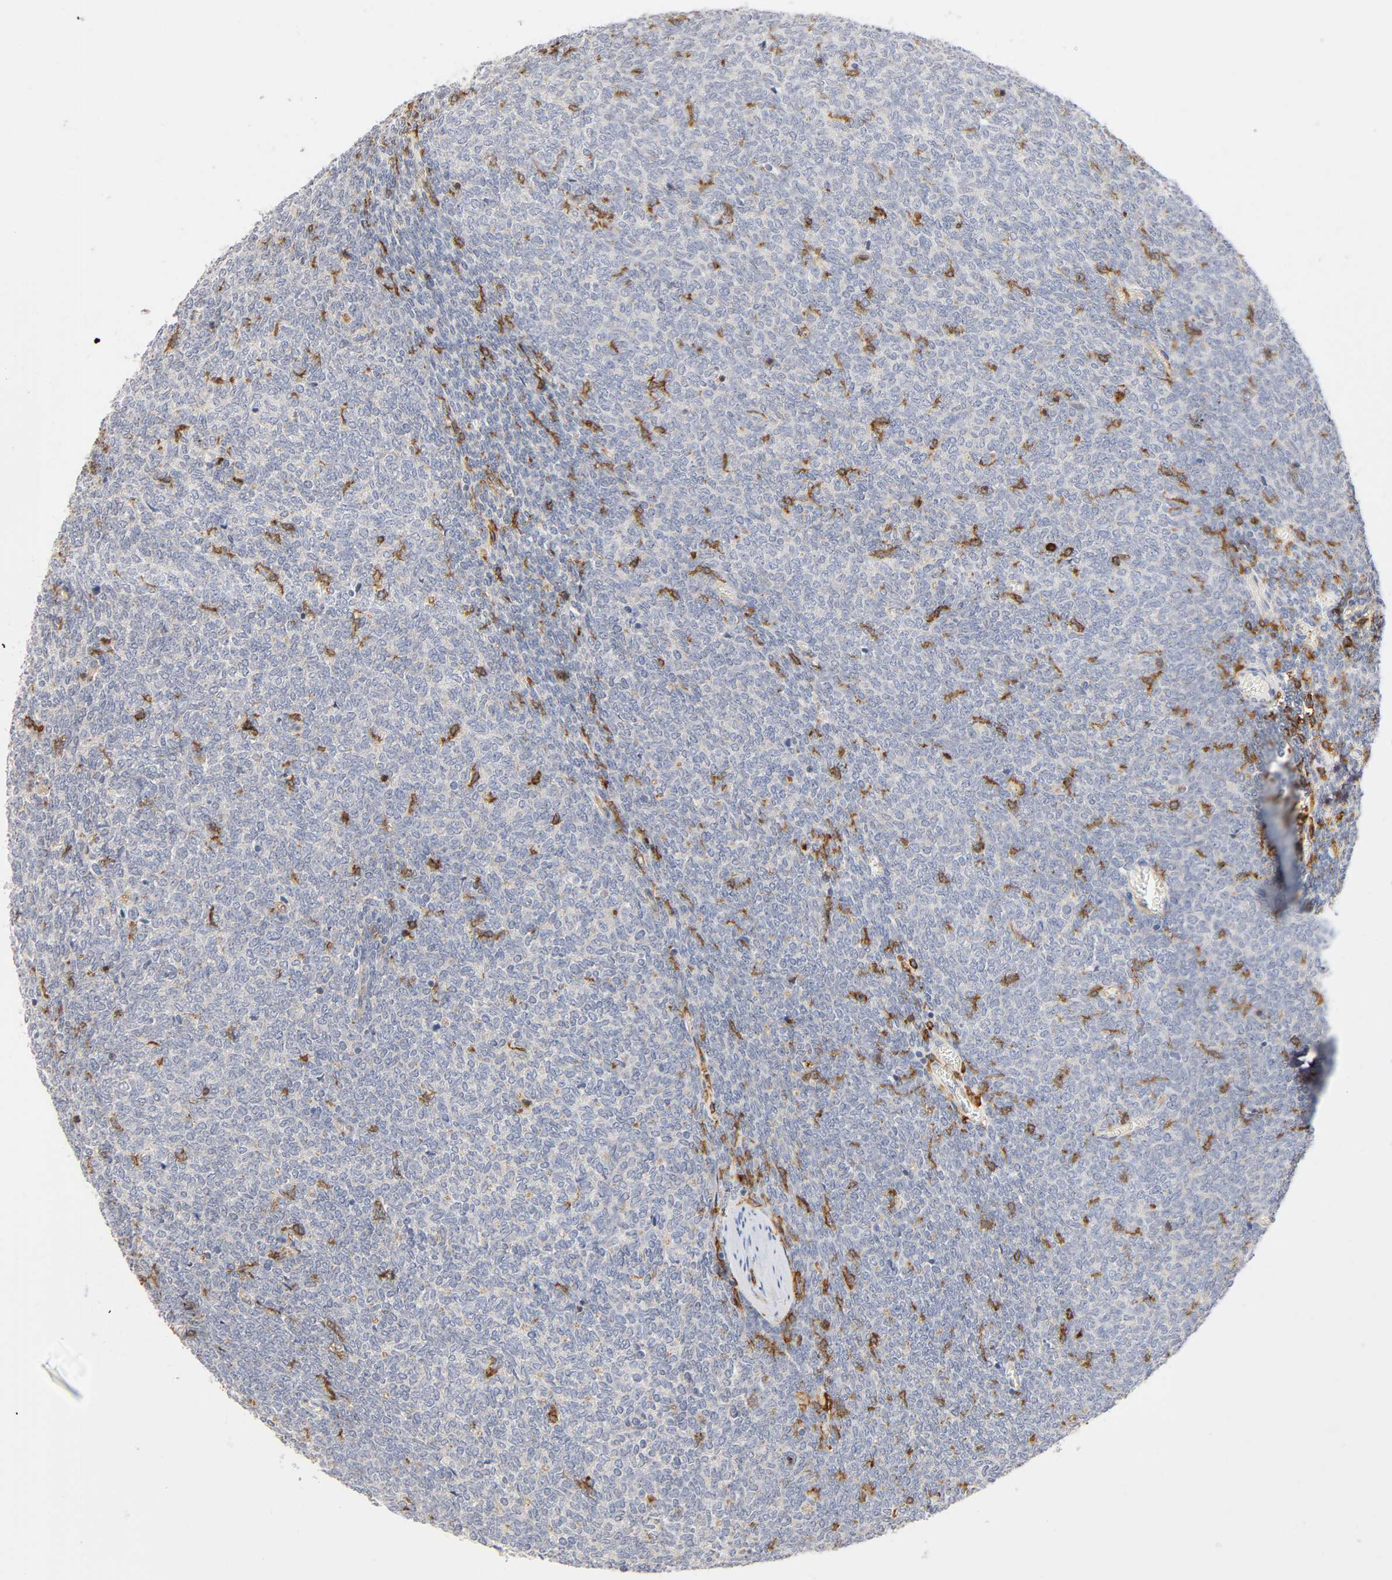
{"staining": {"intensity": "negative", "quantity": "none", "location": "none"}, "tissue": "renal cancer", "cell_type": "Tumor cells", "image_type": "cancer", "snomed": [{"axis": "morphology", "description": "Neoplasm, malignant, NOS"}, {"axis": "topography", "description": "Kidney"}], "caption": "Human renal neoplasm (malignant) stained for a protein using IHC reveals no positivity in tumor cells.", "gene": "LYN", "patient": {"sex": "male", "age": 28}}